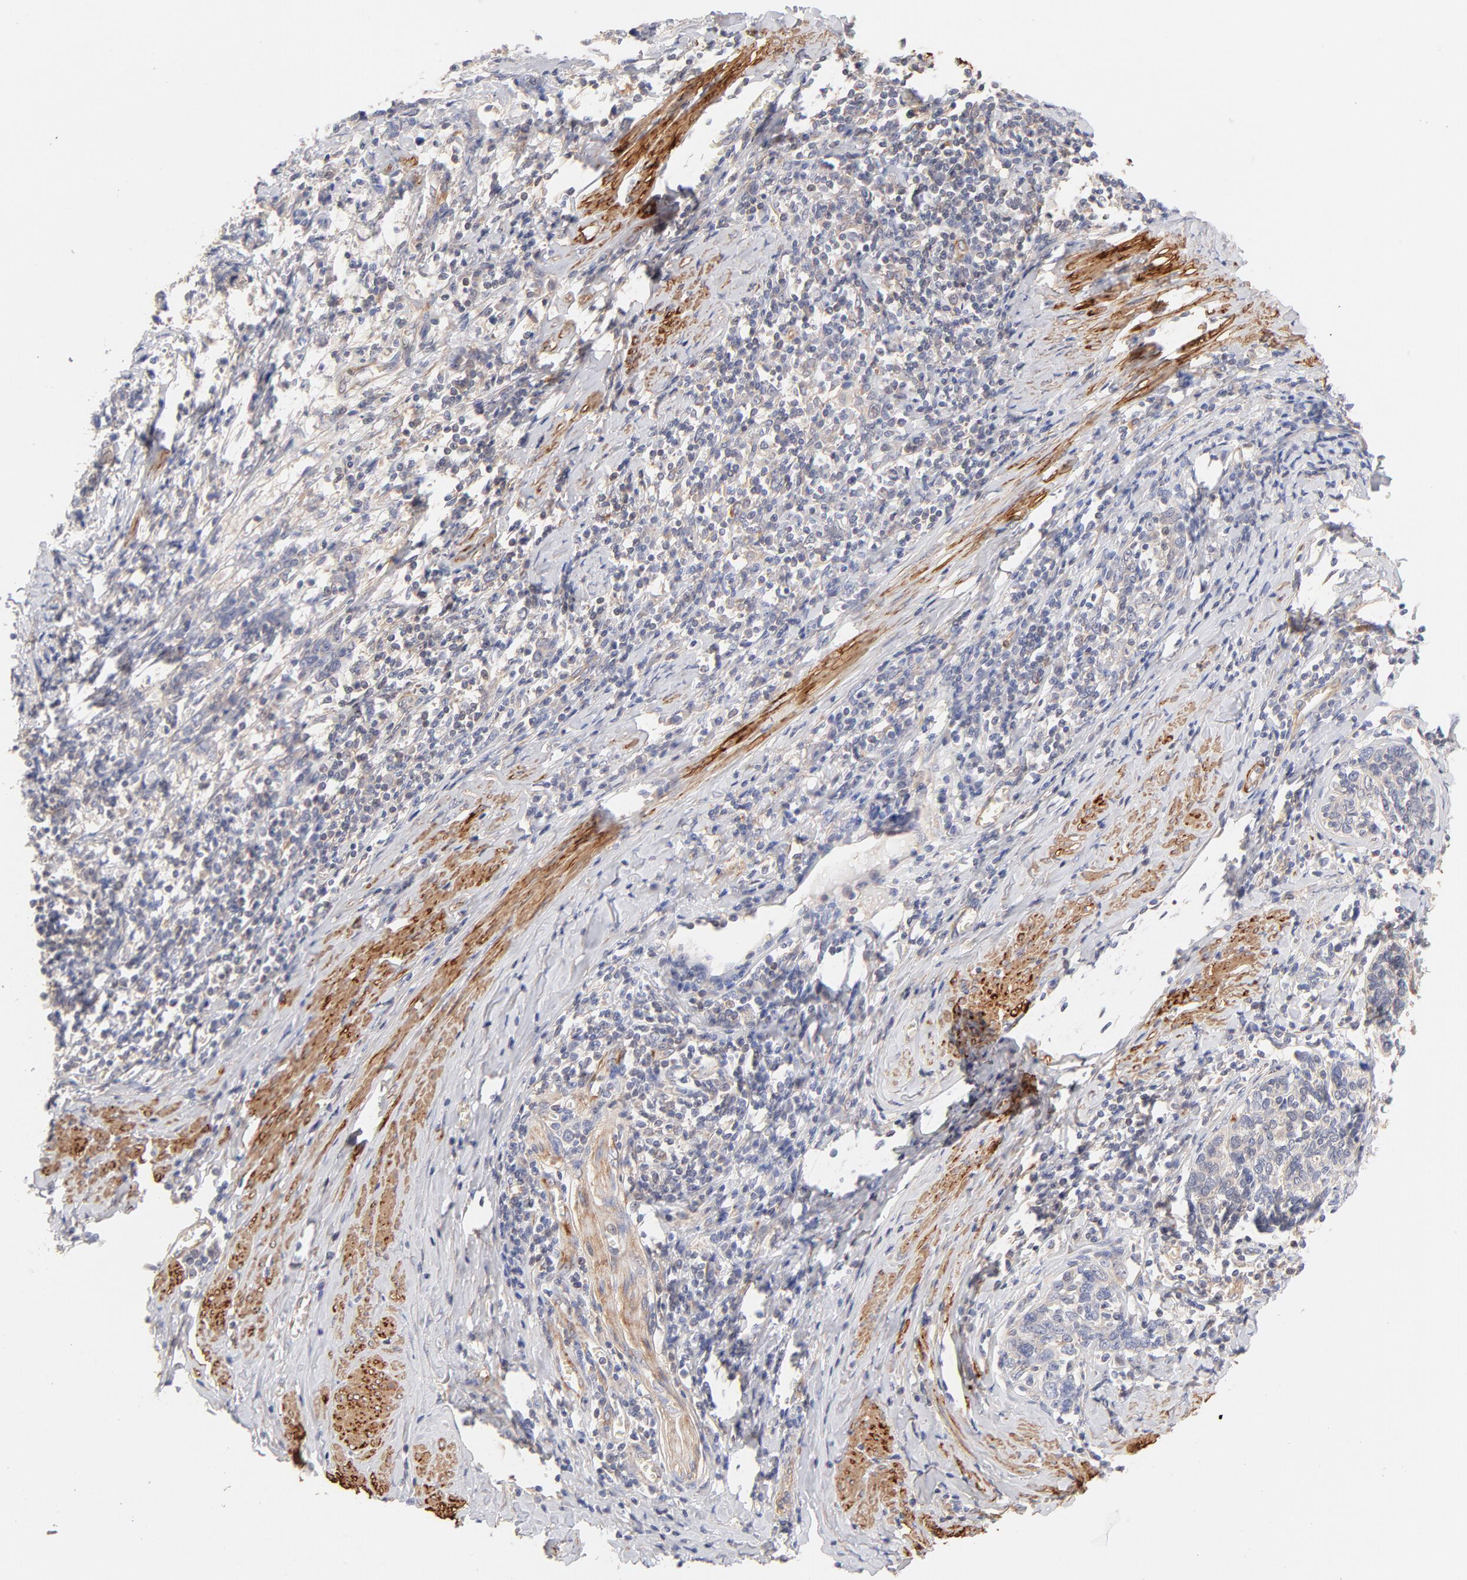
{"staining": {"intensity": "negative", "quantity": "none", "location": "none"}, "tissue": "cervical cancer", "cell_type": "Tumor cells", "image_type": "cancer", "snomed": [{"axis": "morphology", "description": "Squamous cell carcinoma, NOS"}, {"axis": "topography", "description": "Cervix"}], "caption": "Protein analysis of cervical cancer exhibits no significant expression in tumor cells. Nuclei are stained in blue.", "gene": "LDLRAP1", "patient": {"sex": "female", "age": 41}}